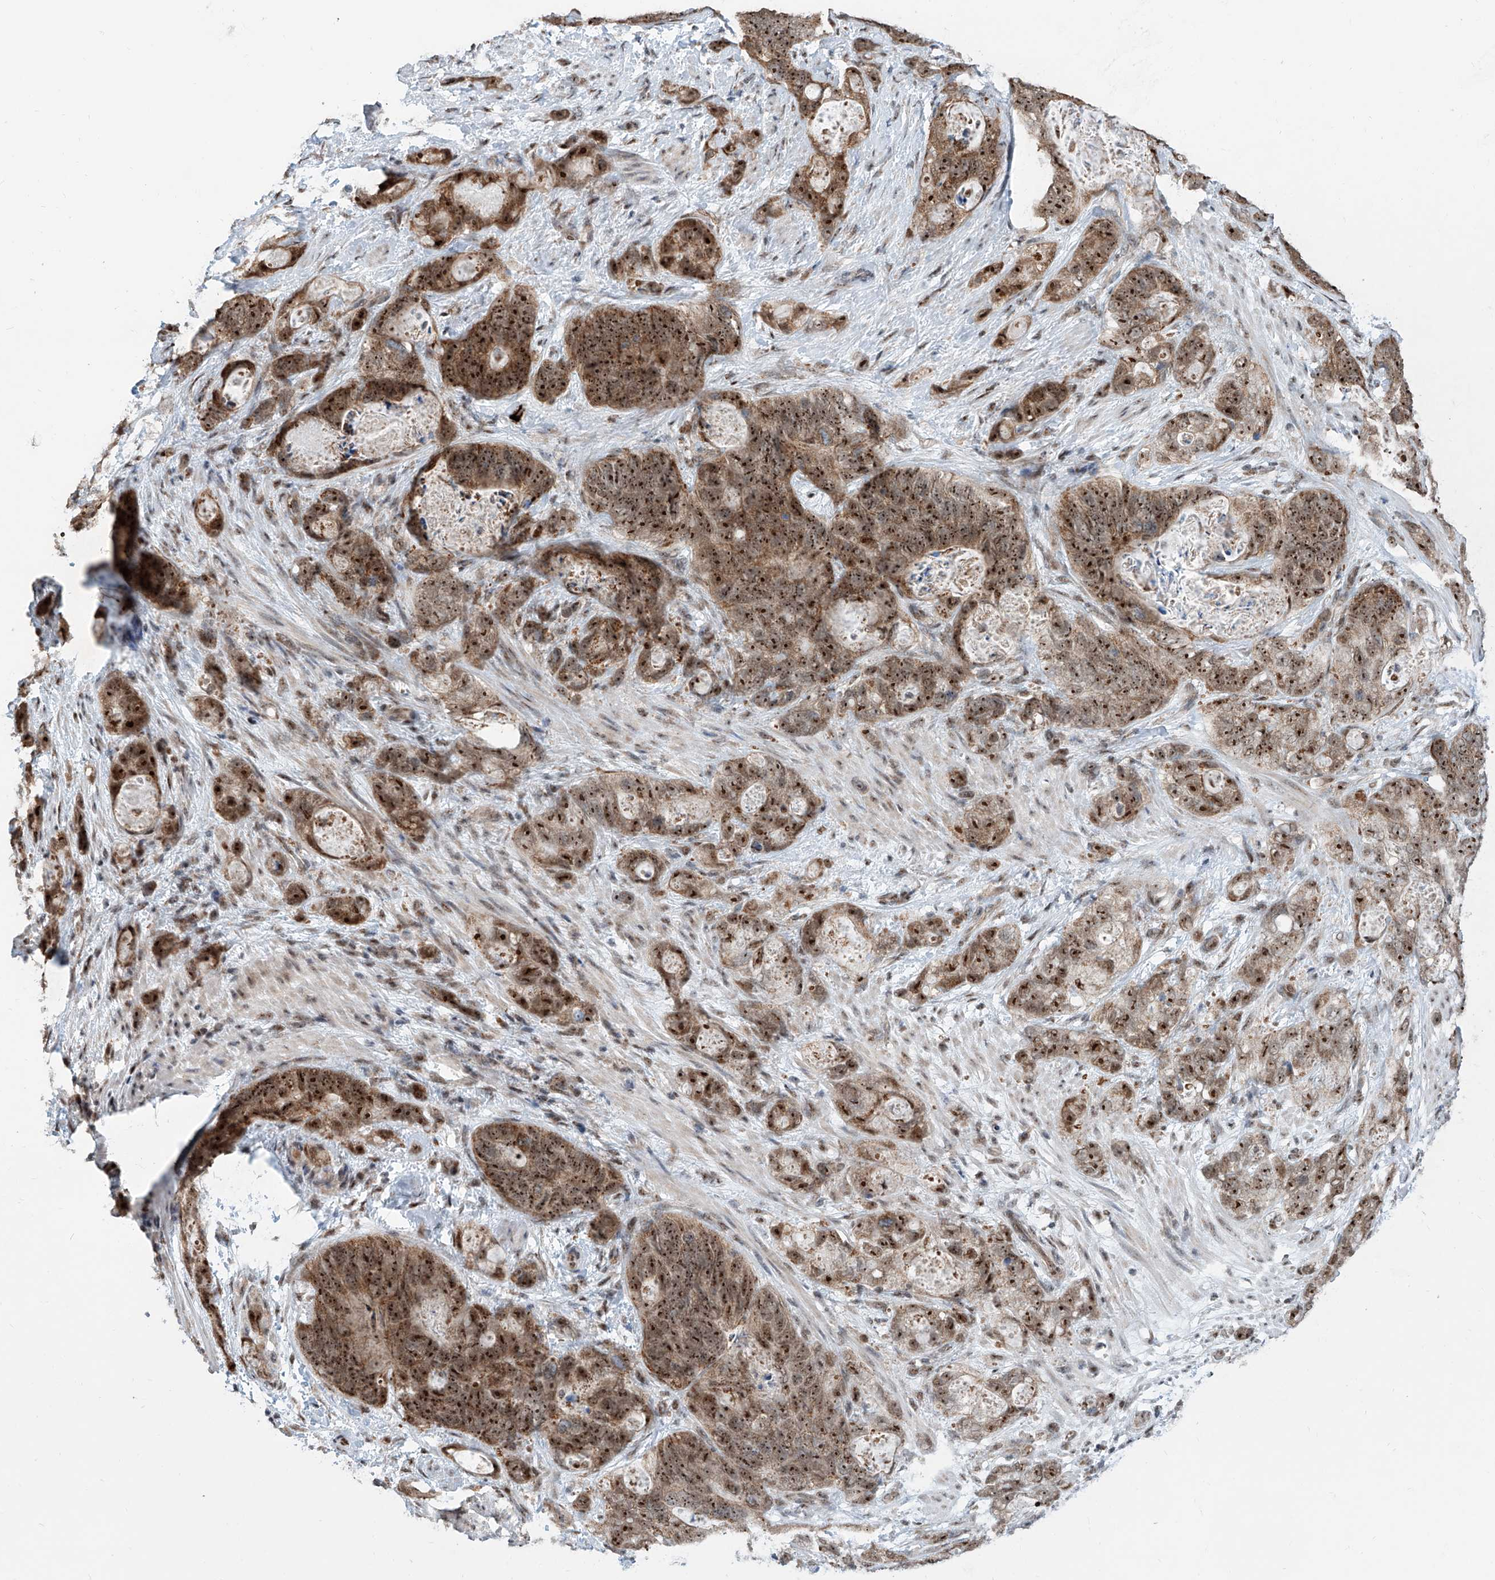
{"staining": {"intensity": "strong", "quantity": ">75%", "location": "cytoplasmic/membranous,nuclear"}, "tissue": "stomach cancer", "cell_type": "Tumor cells", "image_type": "cancer", "snomed": [{"axis": "morphology", "description": "Normal tissue, NOS"}, {"axis": "morphology", "description": "Adenocarcinoma, NOS"}, {"axis": "topography", "description": "Stomach"}], "caption": "IHC (DAB (3,3'-diaminobenzidine)) staining of adenocarcinoma (stomach) displays strong cytoplasmic/membranous and nuclear protein expression in about >75% of tumor cells.", "gene": "SDE2", "patient": {"sex": "female", "age": 89}}